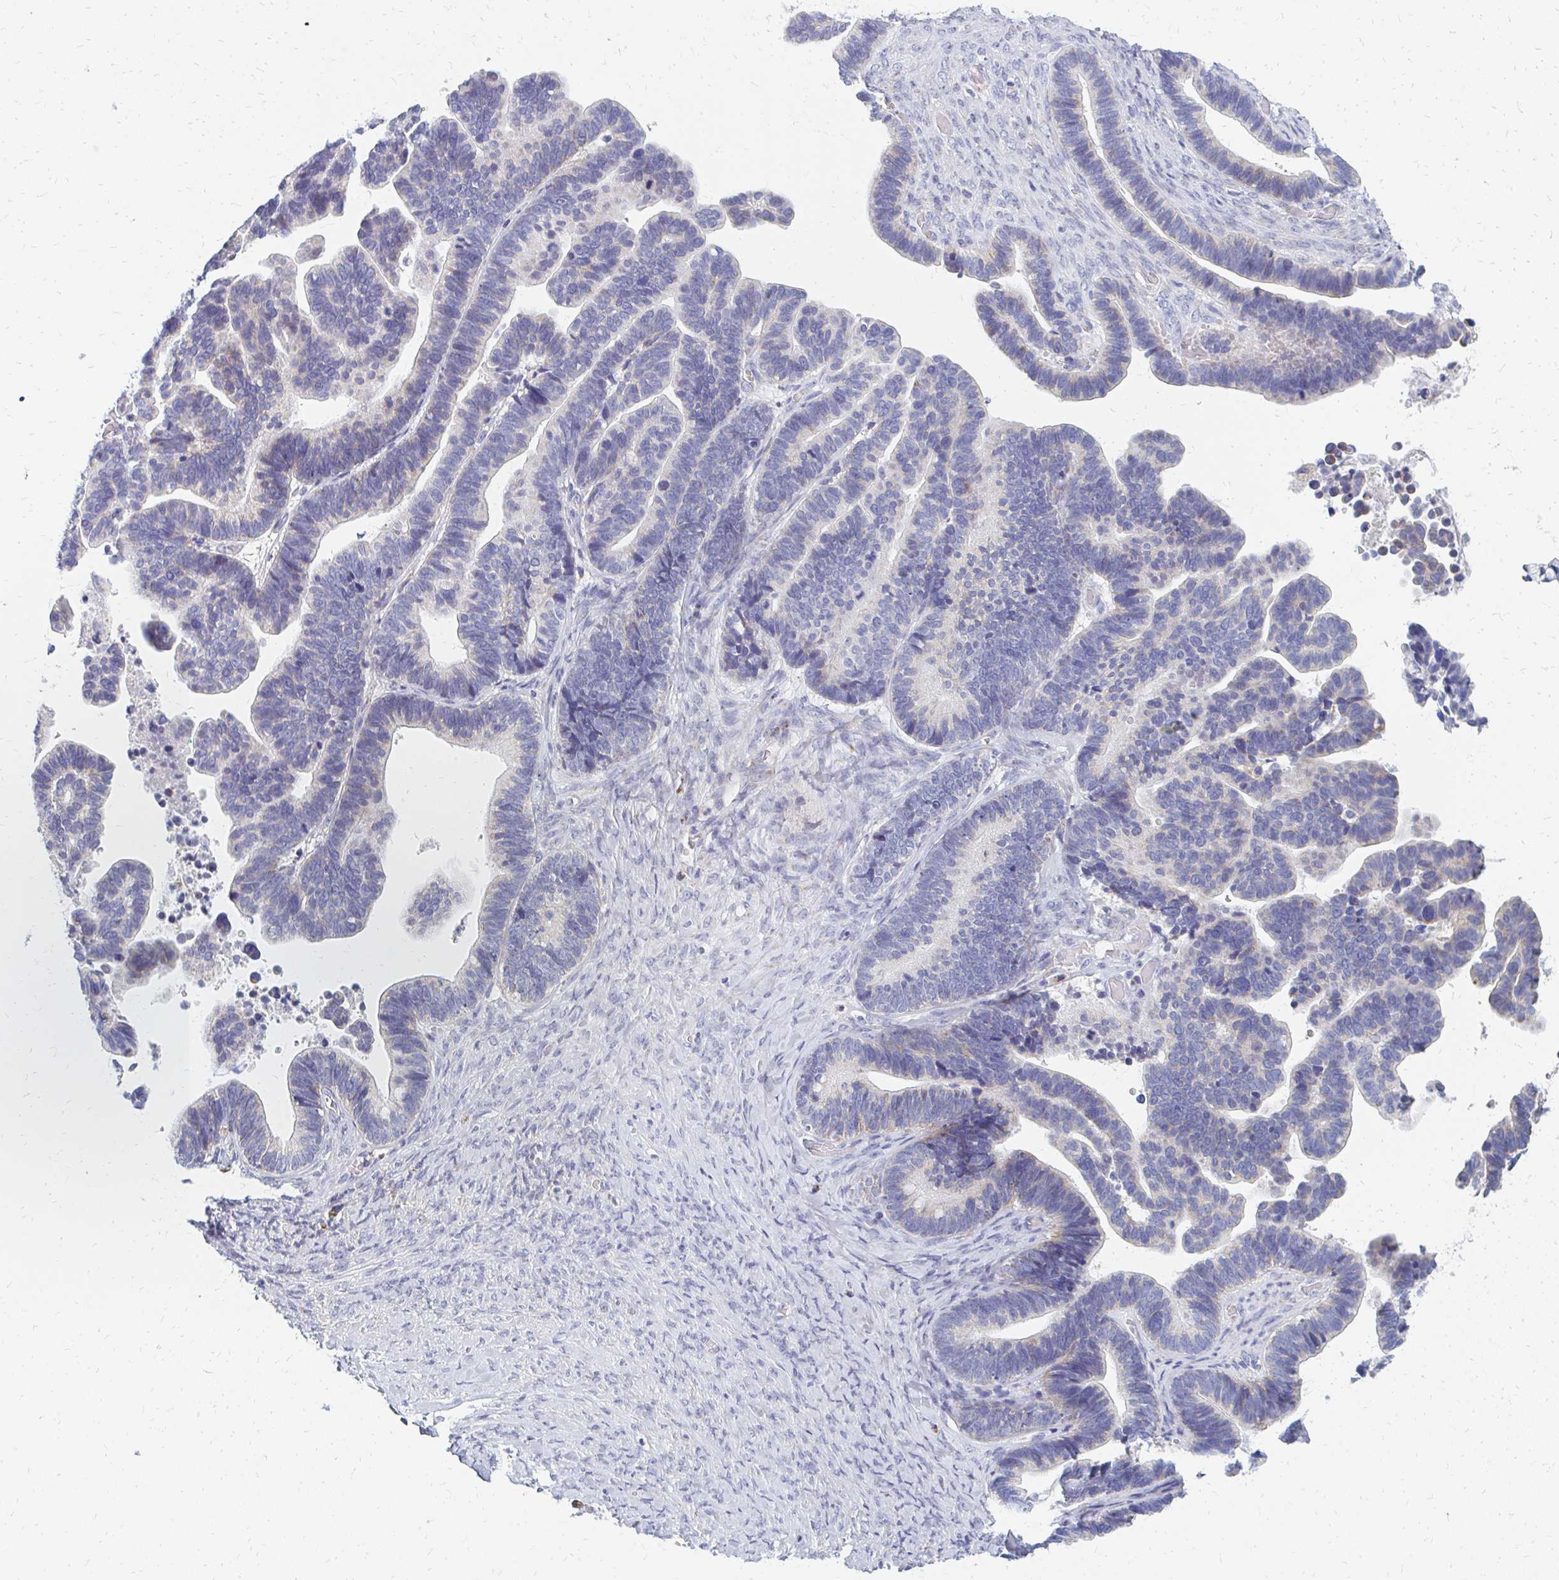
{"staining": {"intensity": "weak", "quantity": "<25%", "location": "cytoplasmic/membranous"}, "tissue": "ovarian cancer", "cell_type": "Tumor cells", "image_type": "cancer", "snomed": [{"axis": "morphology", "description": "Cystadenocarcinoma, serous, NOS"}, {"axis": "topography", "description": "Ovary"}], "caption": "This is a histopathology image of immunohistochemistry staining of ovarian cancer (serous cystadenocarcinoma), which shows no expression in tumor cells.", "gene": "OR10V1", "patient": {"sex": "female", "age": 56}}